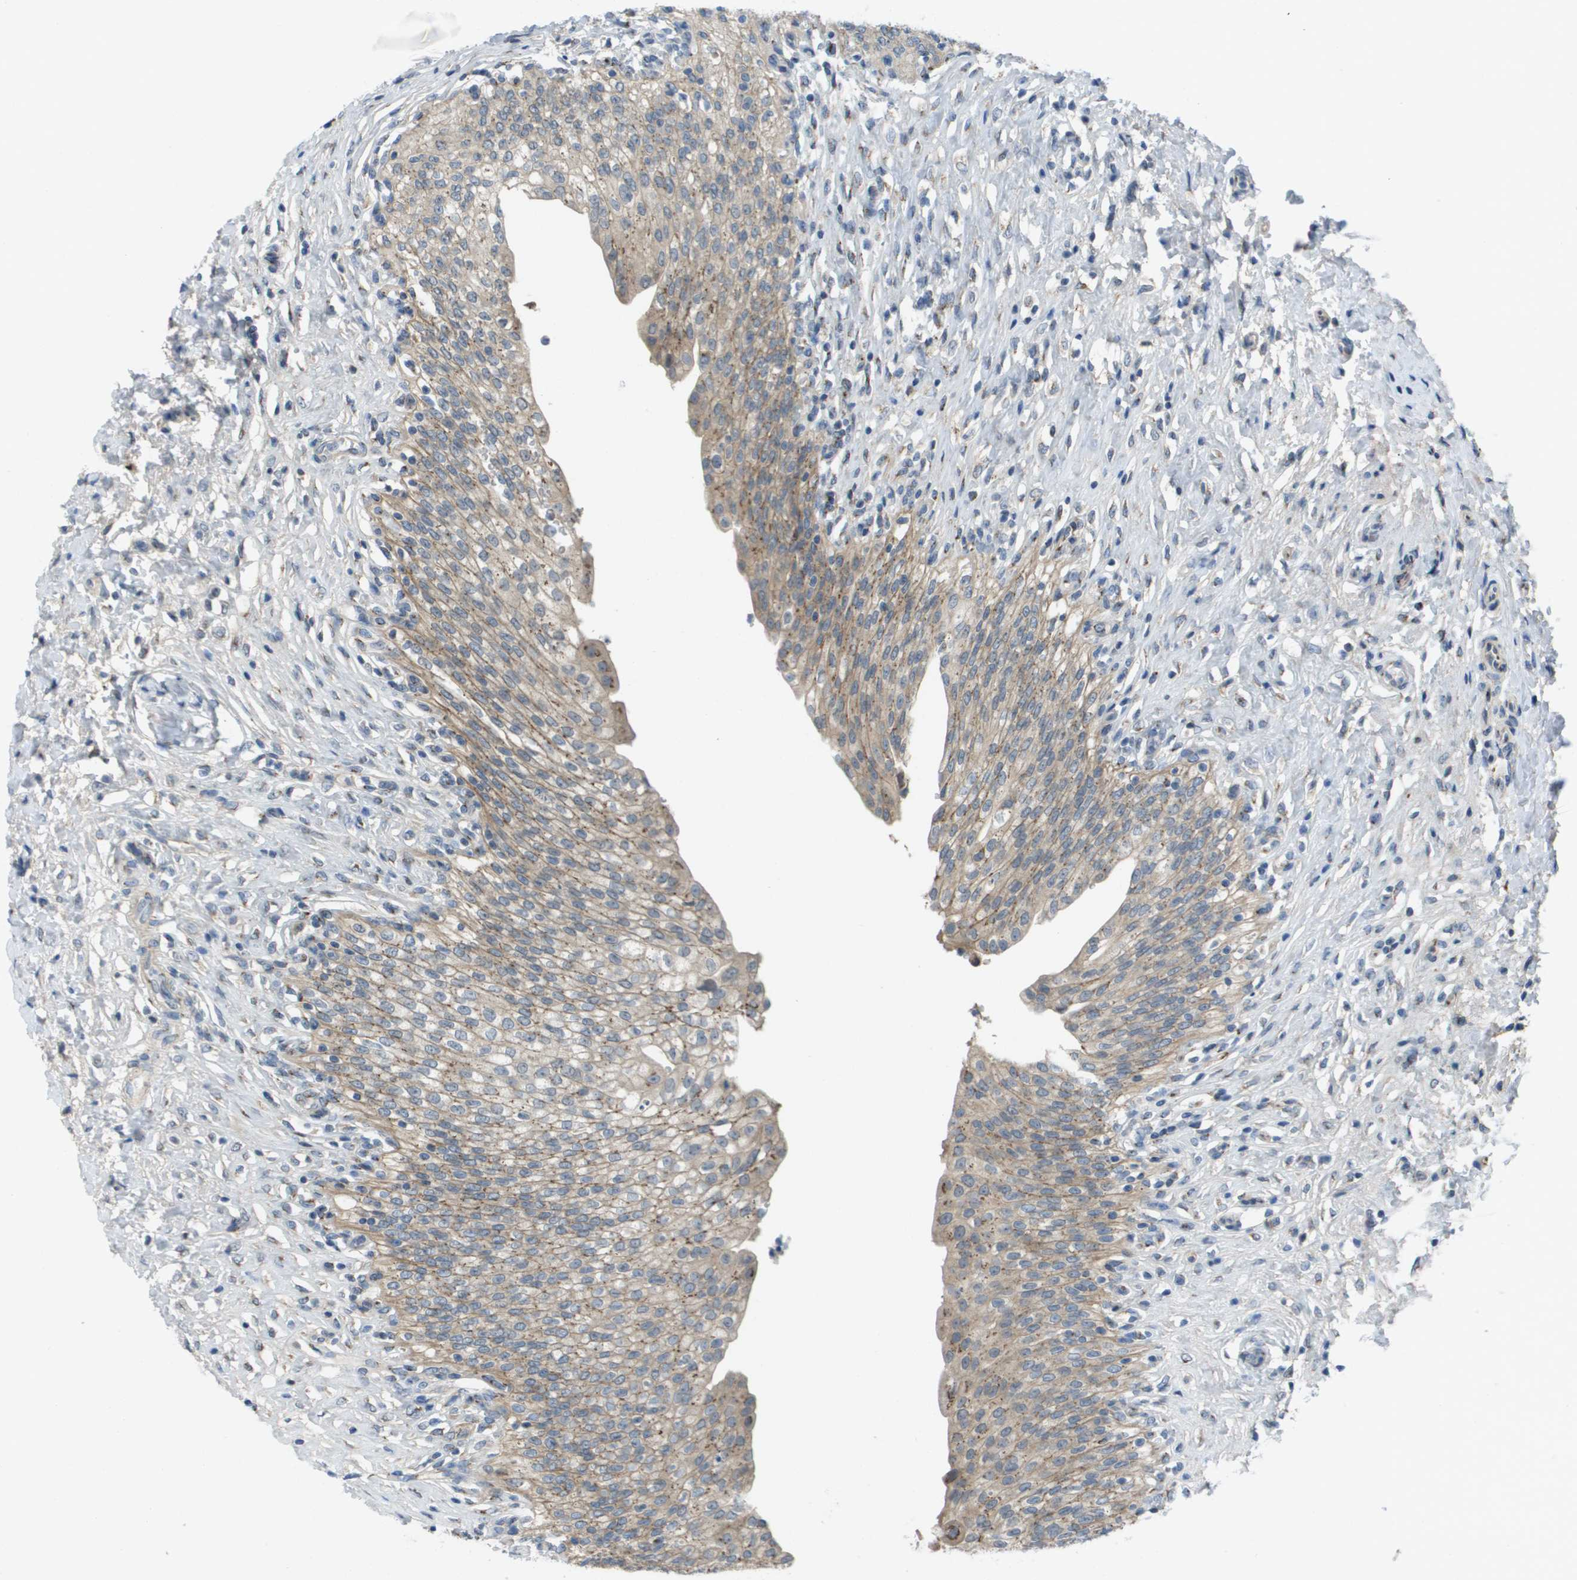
{"staining": {"intensity": "weak", "quantity": ">75%", "location": "cytoplasmic/membranous"}, "tissue": "urinary bladder", "cell_type": "Urothelial cells", "image_type": "normal", "snomed": [{"axis": "morphology", "description": "Urothelial carcinoma, High grade"}, {"axis": "topography", "description": "Urinary bladder"}], "caption": "An IHC histopathology image of benign tissue is shown. Protein staining in brown shows weak cytoplasmic/membranous positivity in urinary bladder within urothelial cells.", "gene": "QSOX2", "patient": {"sex": "male", "age": 46}}